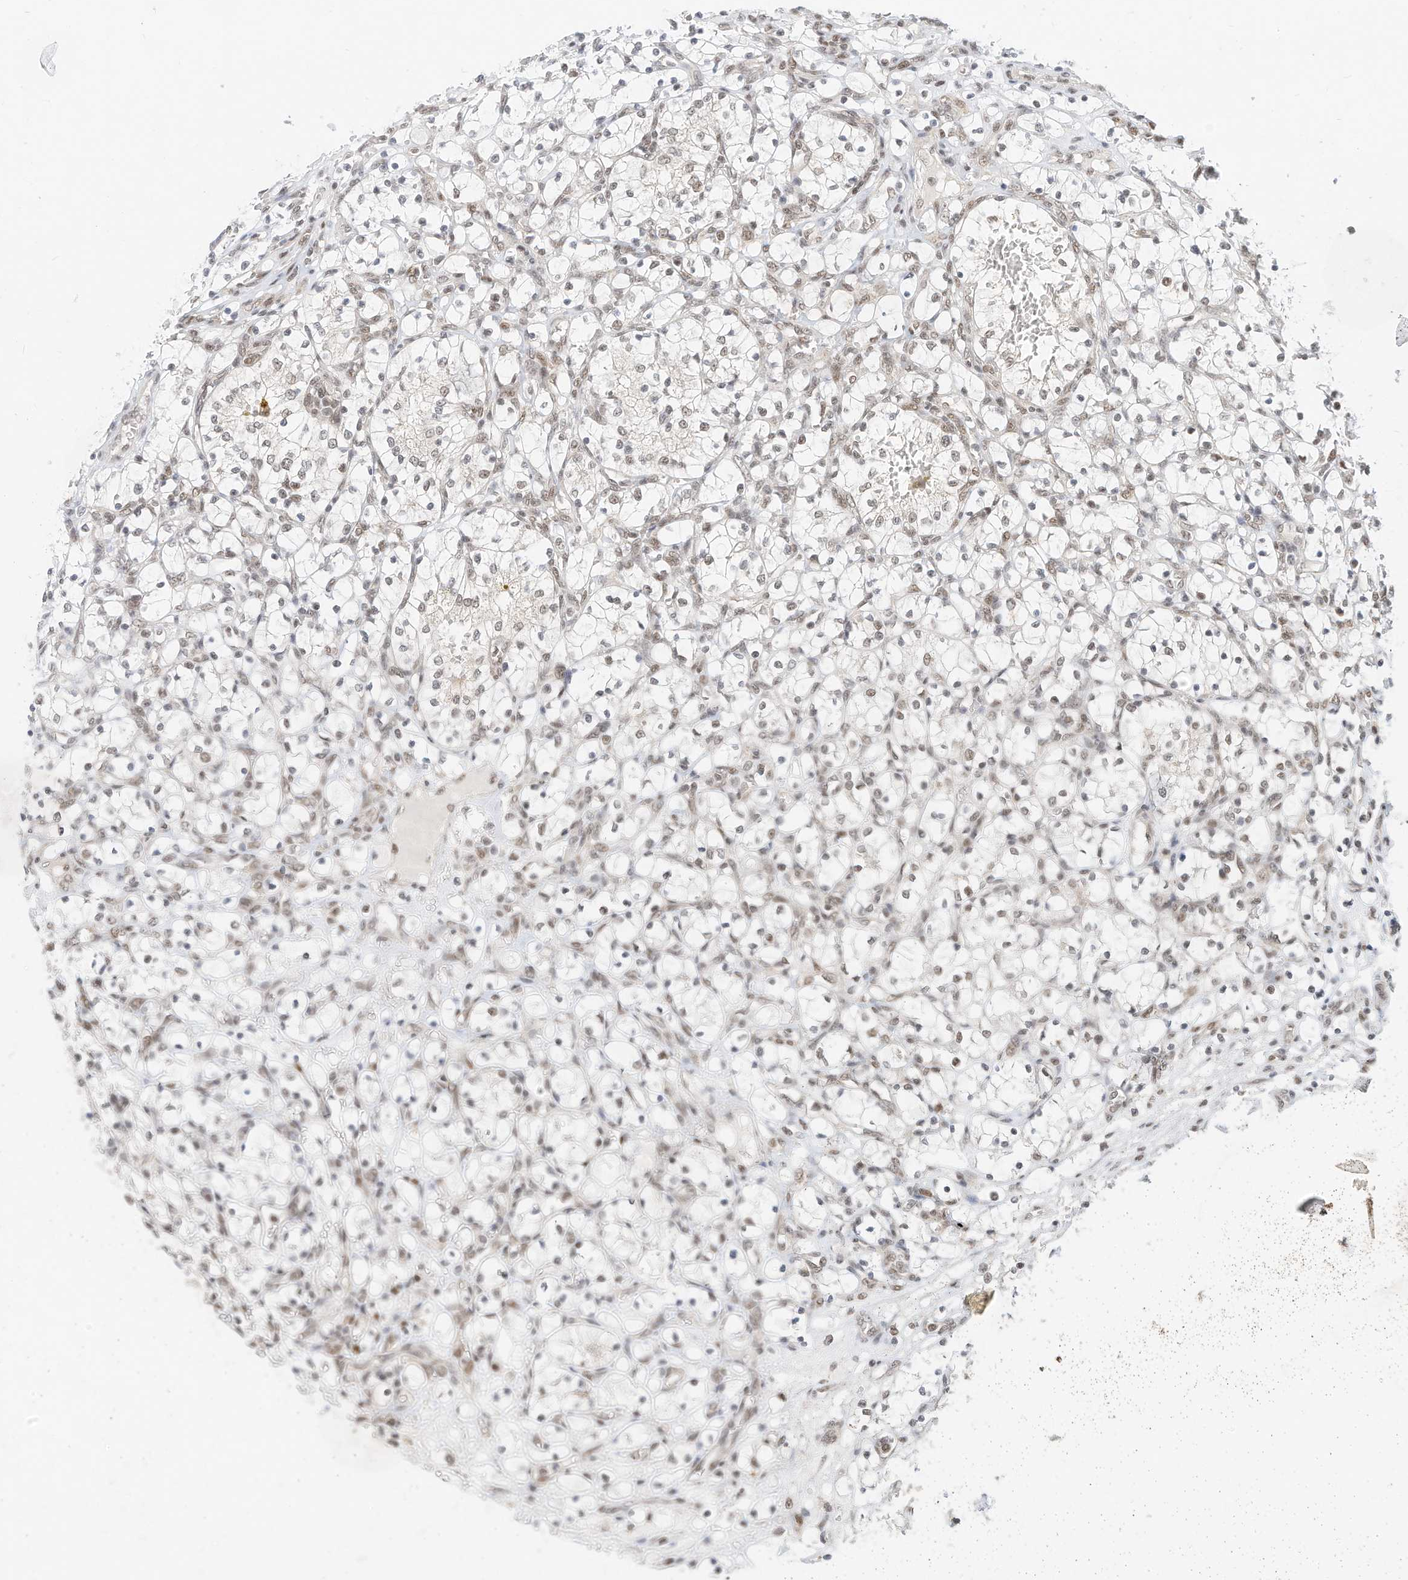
{"staining": {"intensity": "negative", "quantity": "none", "location": "none"}, "tissue": "renal cancer", "cell_type": "Tumor cells", "image_type": "cancer", "snomed": [{"axis": "morphology", "description": "Adenocarcinoma, NOS"}, {"axis": "topography", "description": "Kidney"}], "caption": "Renal cancer was stained to show a protein in brown. There is no significant staining in tumor cells.", "gene": "OGT", "patient": {"sex": "female", "age": 69}}